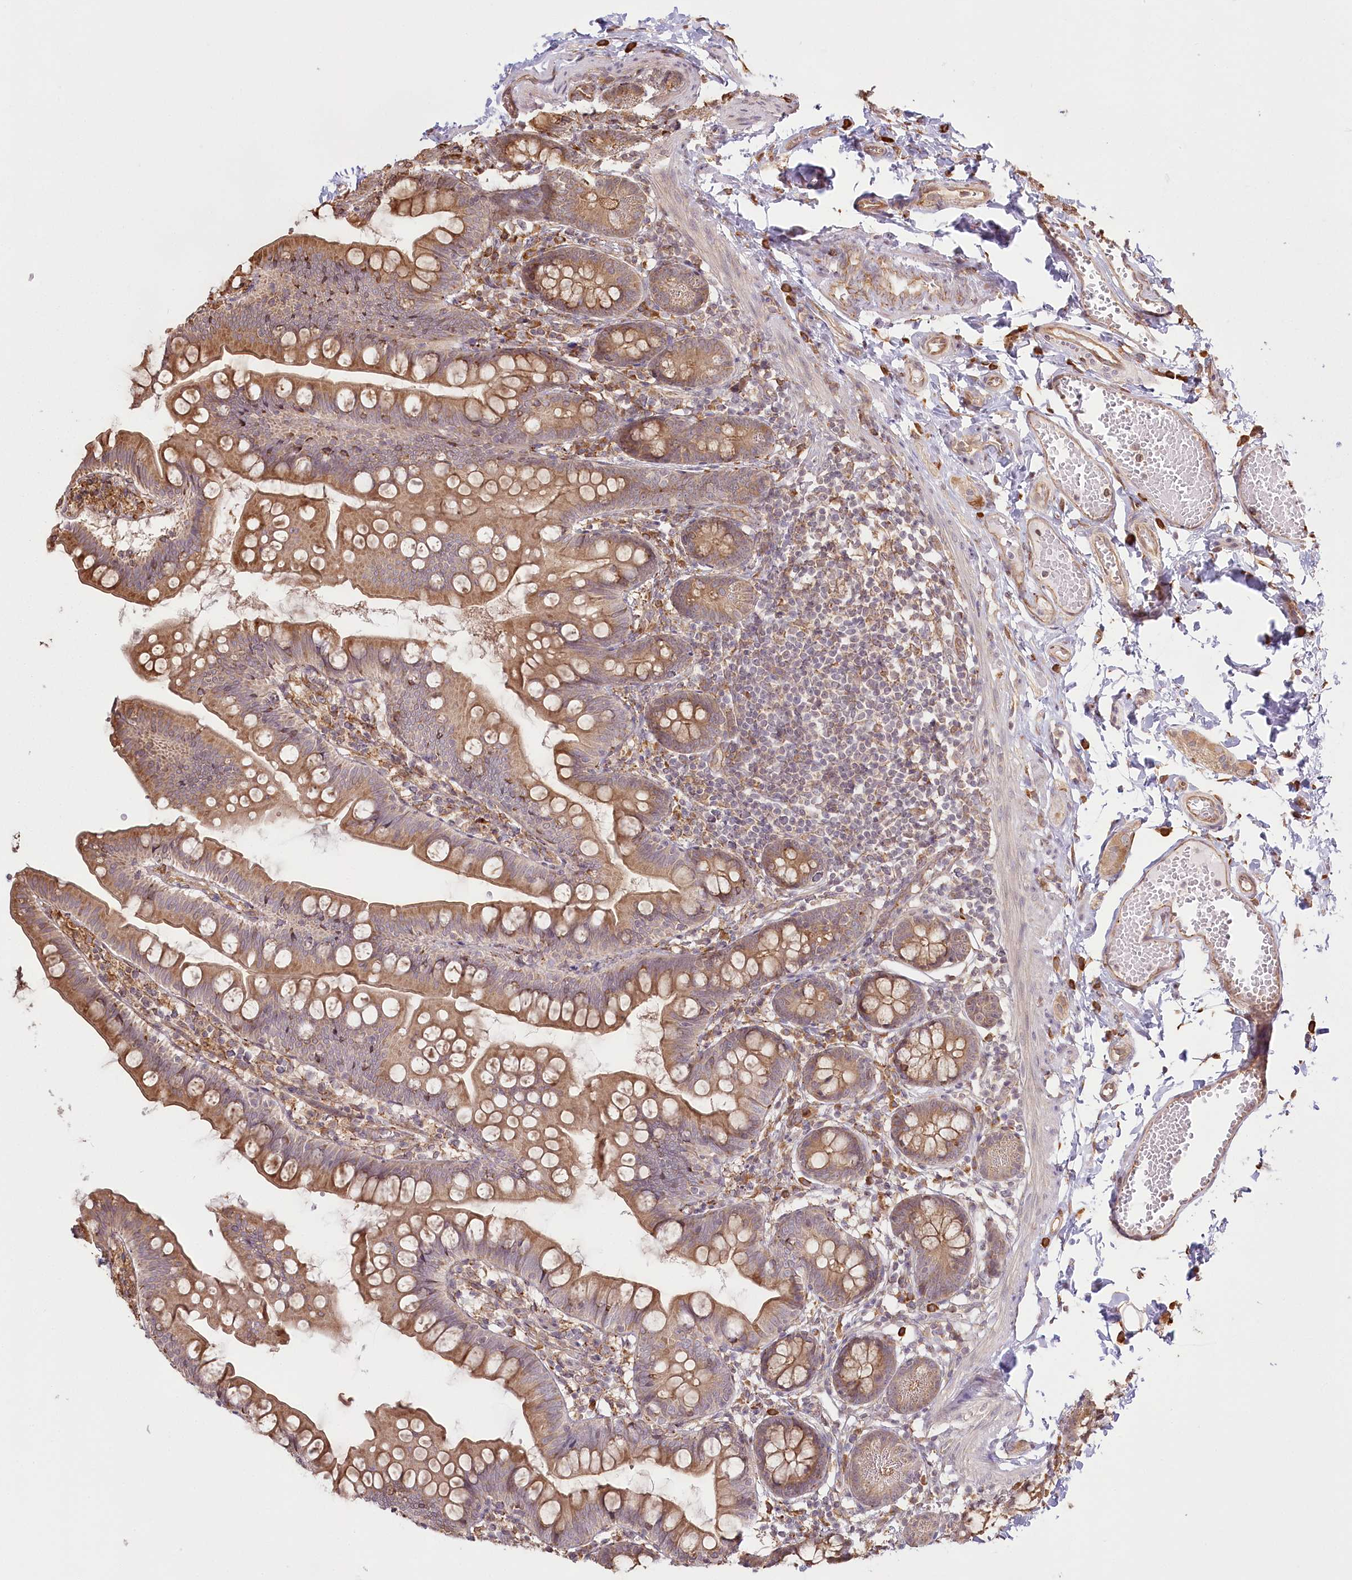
{"staining": {"intensity": "moderate", "quantity": ">75%", "location": "cytoplasmic/membranous"}, "tissue": "small intestine", "cell_type": "Glandular cells", "image_type": "normal", "snomed": [{"axis": "morphology", "description": "Normal tissue, NOS"}, {"axis": "topography", "description": "Small intestine"}], "caption": "A micrograph of human small intestine stained for a protein demonstrates moderate cytoplasmic/membranous brown staining in glandular cells.", "gene": "FAM13A", "patient": {"sex": "male", "age": 7}}